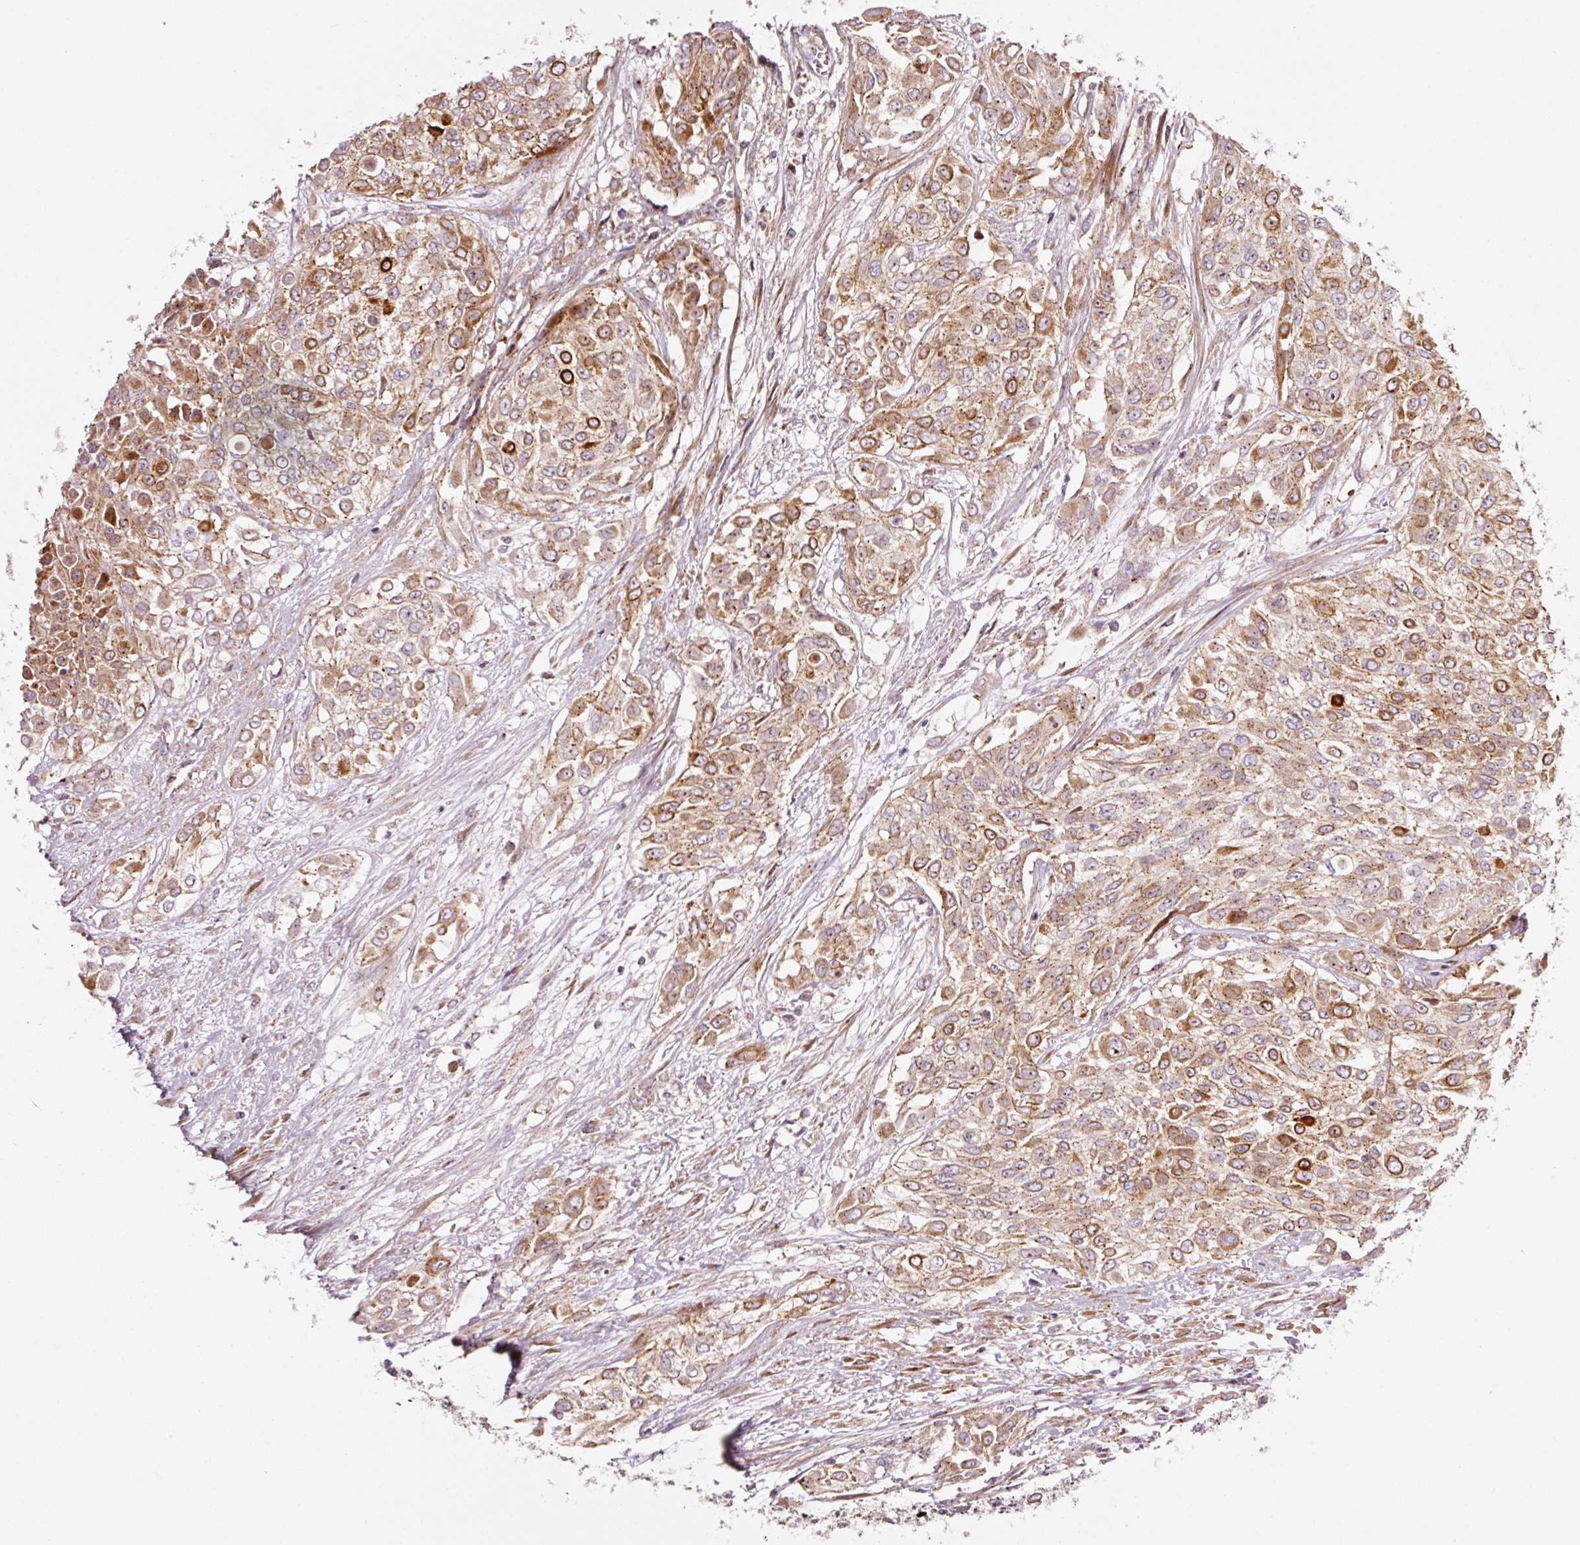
{"staining": {"intensity": "moderate", "quantity": ">75%", "location": "cytoplasmic/membranous"}, "tissue": "urothelial cancer", "cell_type": "Tumor cells", "image_type": "cancer", "snomed": [{"axis": "morphology", "description": "Urothelial carcinoma, High grade"}, {"axis": "topography", "description": "Urinary bladder"}], "caption": "Urothelial cancer stained for a protein (brown) shows moderate cytoplasmic/membranous positive expression in about >75% of tumor cells.", "gene": "ANKRD20A1", "patient": {"sex": "male", "age": 57}}